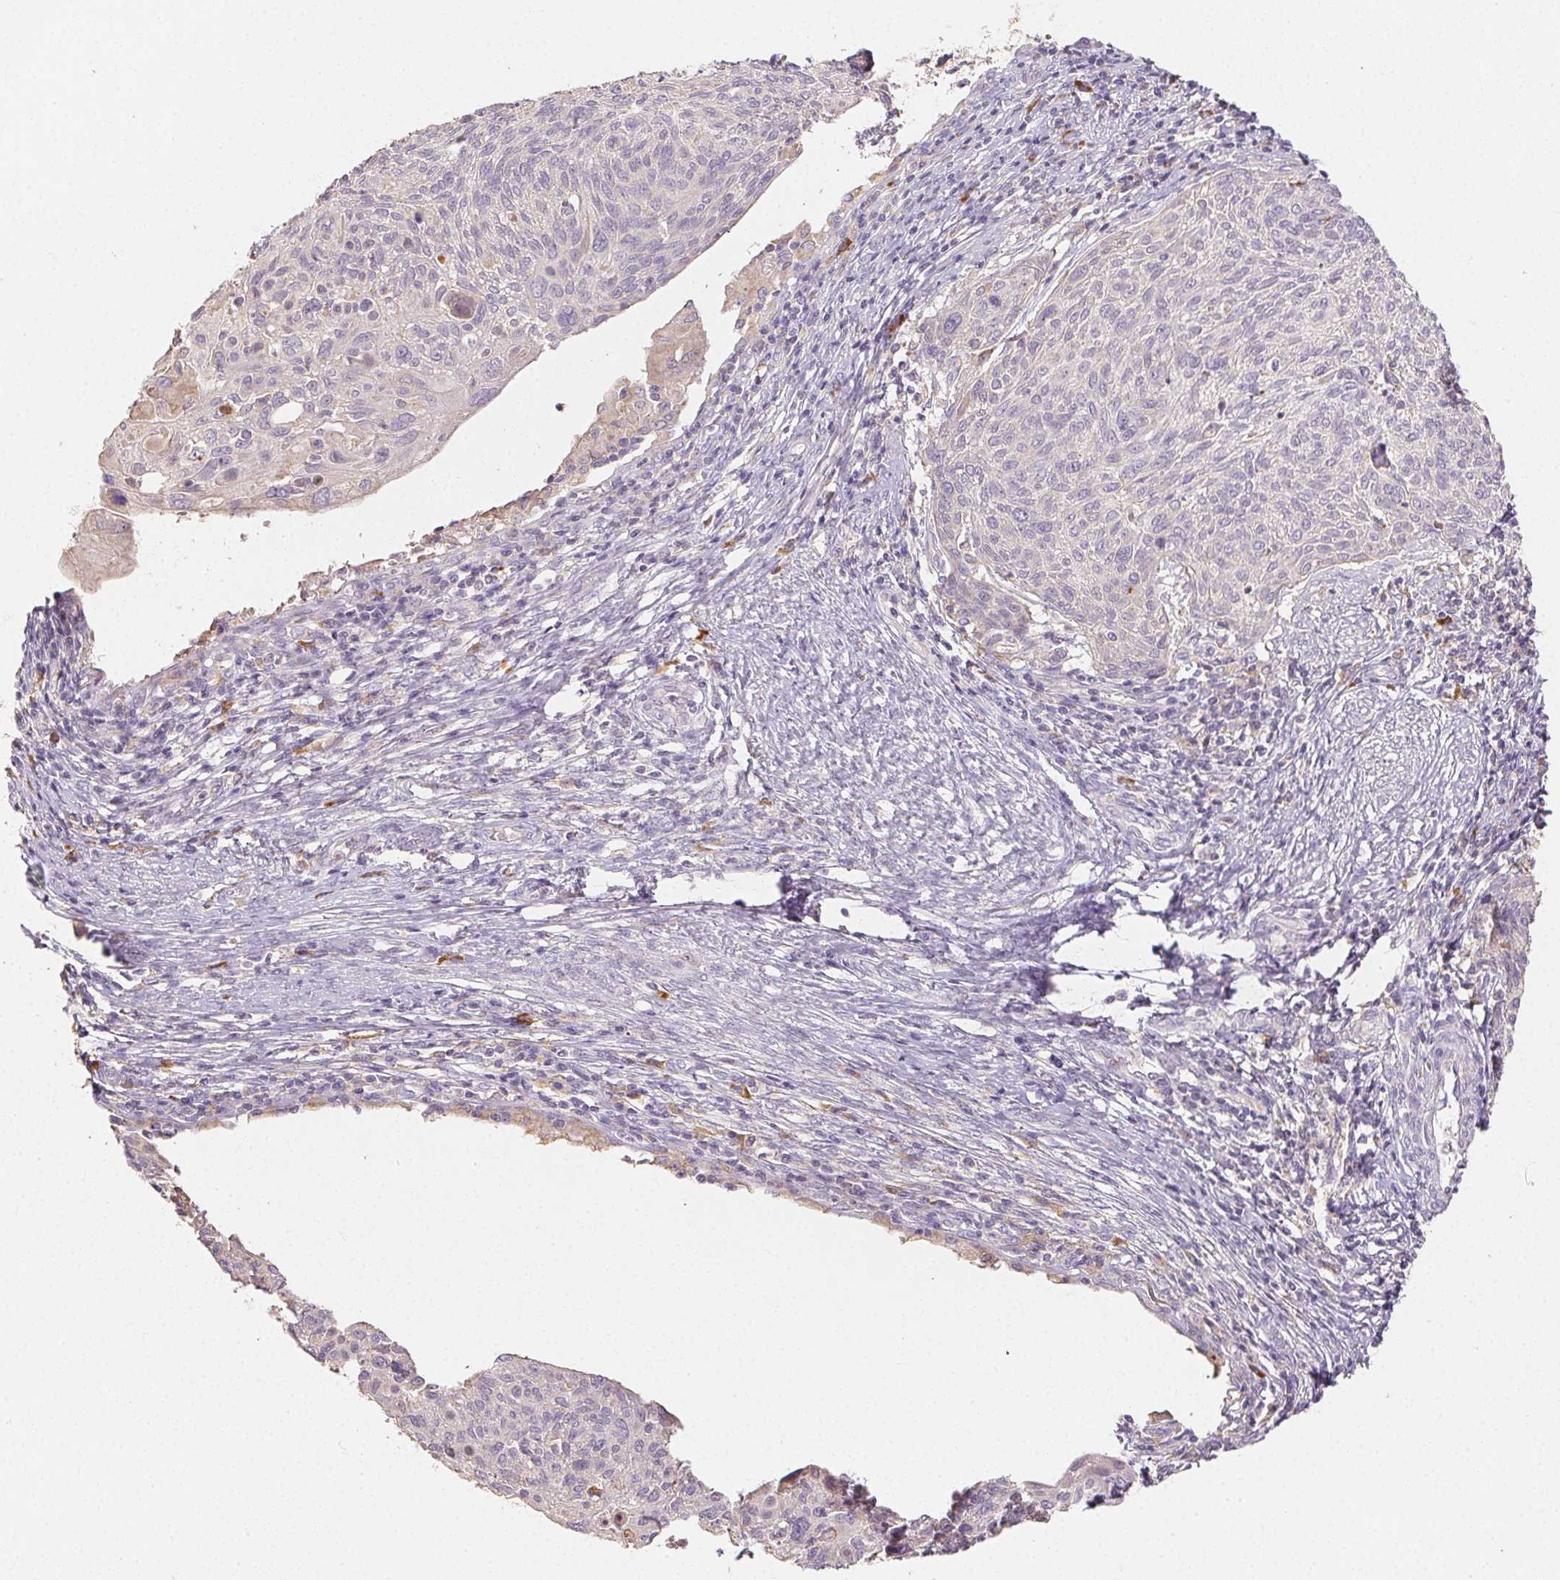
{"staining": {"intensity": "negative", "quantity": "none", "location": "none"}, "tissue": "cervical cancer", "cell_type": "Tumor cells", "image_type": "cancer", "snomed": [{"axis": "morphology", "description": "Squamous cell carcinoma, NOS"}, {"axis": "topography", "description": "Cervix"}], "caption": "An image of cervical squamous cell carcinoma stained for a protein shows no brown staining in tumor cells.", "gene": "ACVR1B", "patient": {"sex": "female", "age": 49}}